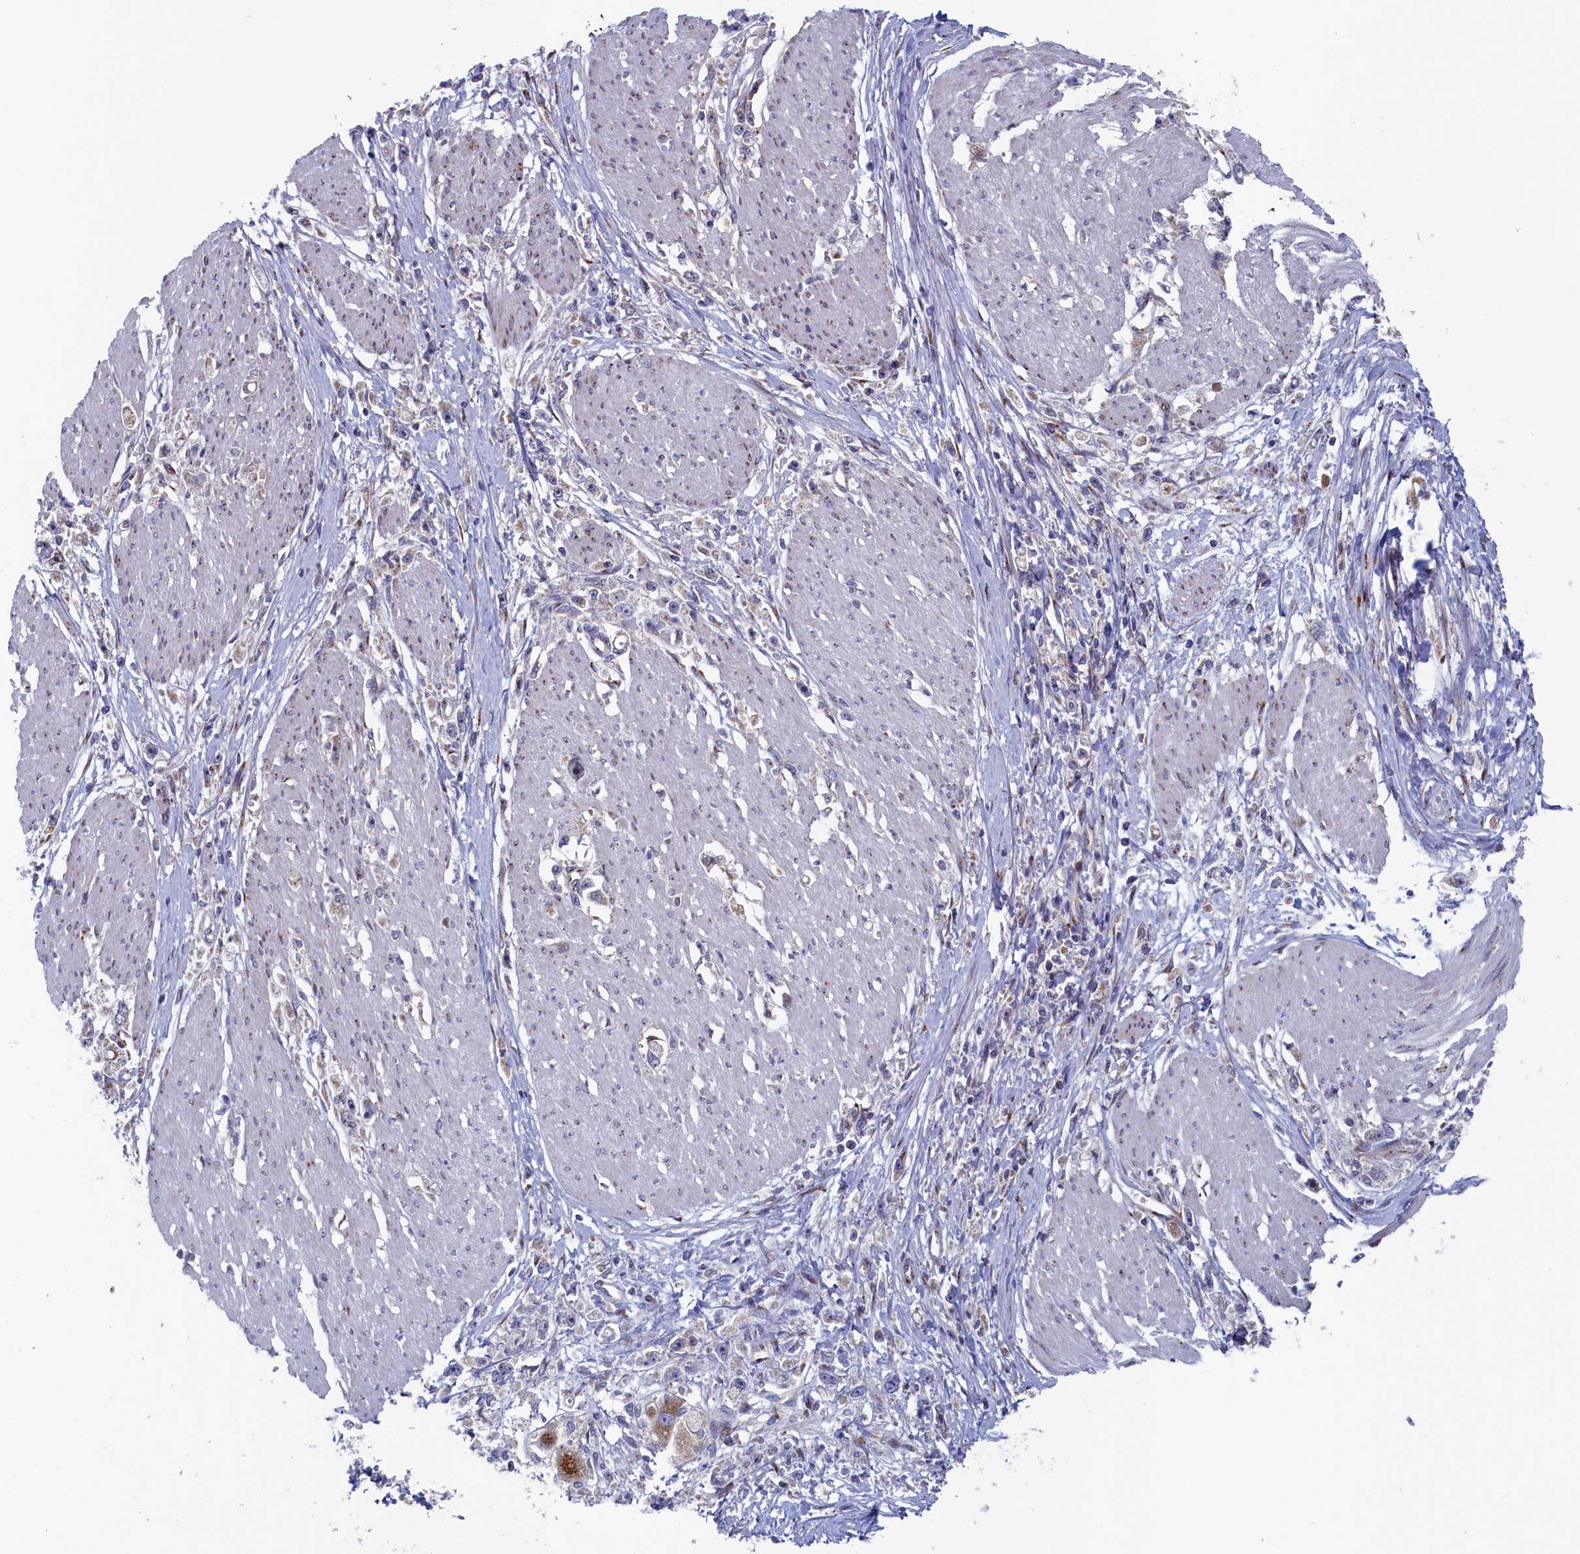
{"staining": {"intensity": "negative", "quantity": "none", "location": "none"}, "tissue": "stomach cancer", "cell_type": "Tumor cells", "image_type": "cancer", "snomed": [{"axis": "morphology", "description": "Adenocarcinoma, NOS"}, {"axis": "topography", "description": "Stomach"}], "caption": "Micrograph shows no protein staining in tumor cells of stomach adenocarcinoma tissue. (Stains: DAB (3,3'-diaminobenzidine) immunohistochemistry (IHC) with hematoxylin counter stain, Microscopy: brightfield microscopy at high magnification).", "gene": "MTFMT", "patient": {"sex": "female", "age": 59}}